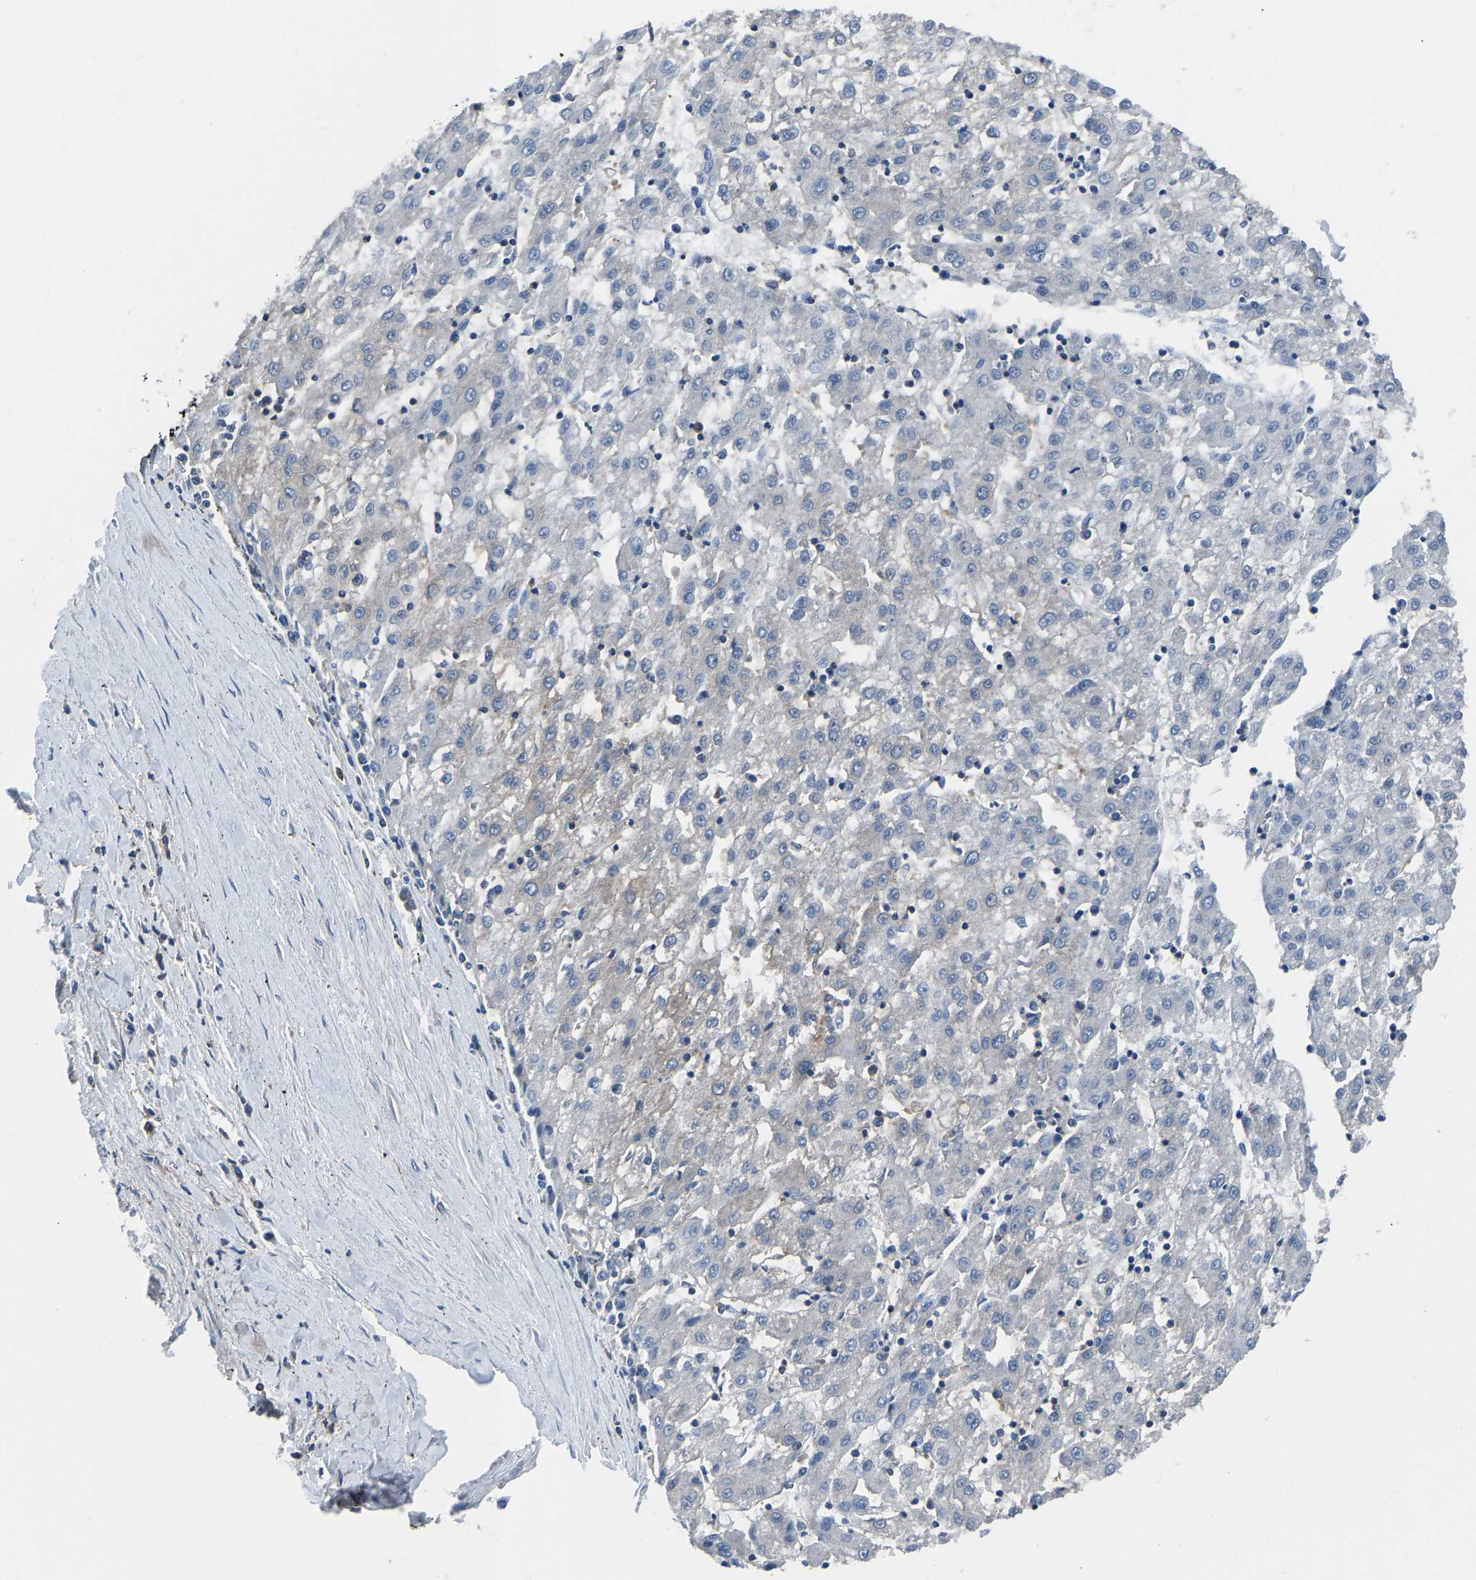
{"staining": {"intensity": "negative", "quantity": "none", "location": "none"}, "tissue": "liver cancer", "cell_type": "Tumor cells", "image_type": "cancer", "snomed": [{"axis": "morphology", "description": "Carcinoma, Hepatocellular, NOS"}, {"axis": "topography", "description": "Liver"}], "caption": "This is an immunohistochemistry (IHC) histopathology image of human liver cancer (hepatocellular carcinoma). There is no staining in tumor cells.", "gene": "PRKAR1A", "patient": {"sex": "male", "age": 72}}